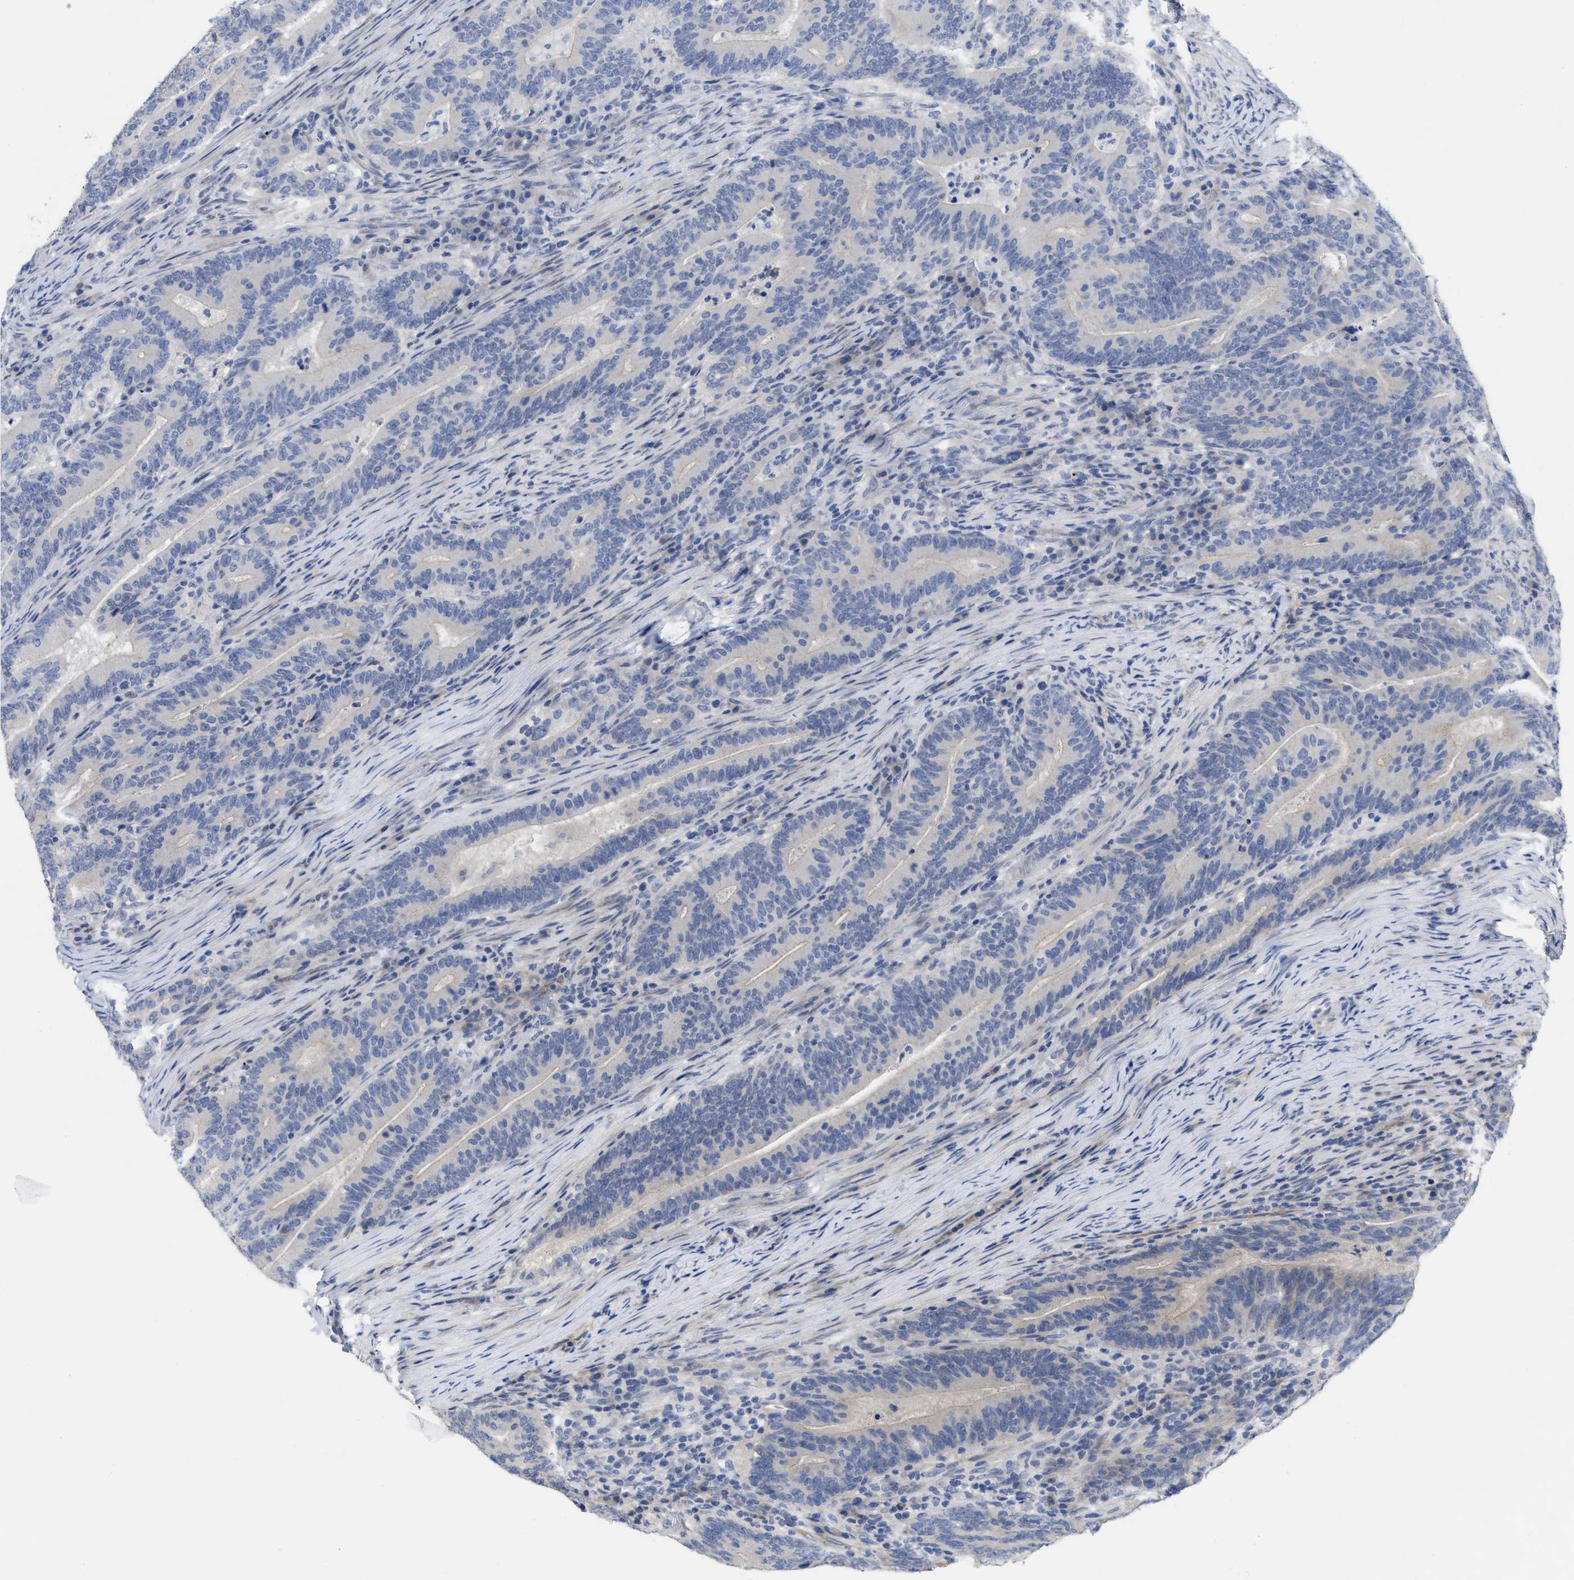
{"staining": {"intensity": "weak", "quantity": "<25%", "location": "cytoplasmic/membranous"}, "tissue": "colorectal cancer", "cell_type": "Tumor cells", "image_type": "cancer", "snomed": [{"axis": "morphology", "description": "Adenocarcinoma, NOS"}, {"axis": "topography", "description": "Colon"}], "caption": "A high-resolution photomicrograph shows immunohistochemistry (IHC) staining of colorectal cancer (adenocarcinoma), which exhibits no significant positivity in tumor cells. (DAB (3,3'-diaminobenzidine) immunohistochemistry (IHC) with hematoxylin counter stain).", "gene": "ACKR1", "patient": {"sex": "female", "age": 66}}